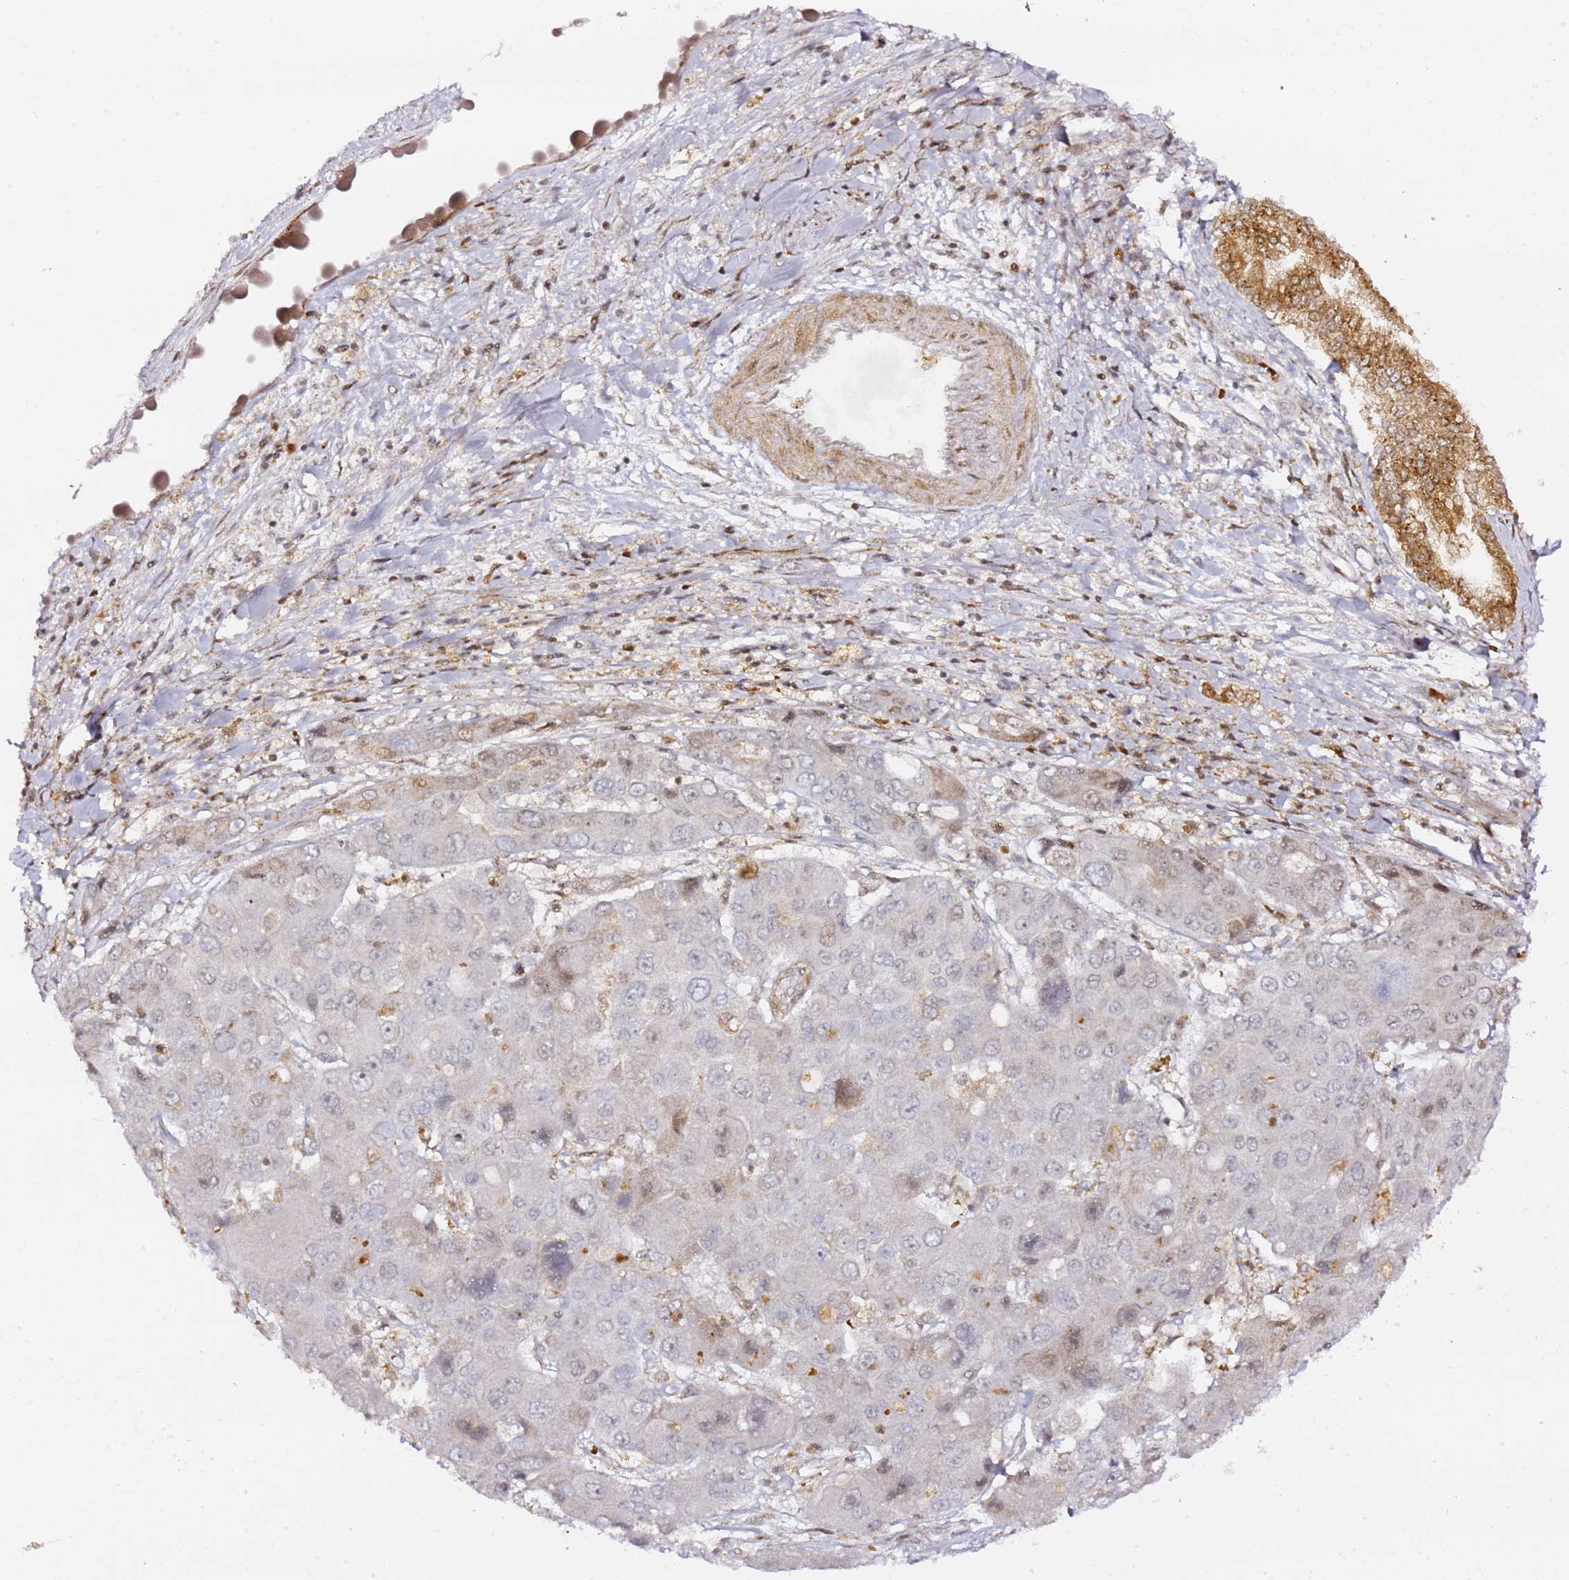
{"staining": {"intensity": "negative", "quantity": "none", "location": "none"}, "tissue": "liver cancer", "cell_type": "Tumor cells", "image_type": "cancer", "snomed": [{"axis": "morphology", "description": "Cholangiocarcinoma"}, {"axis": "topography", "description": "Liver"}], "caption": "This is an immunohistochemistry (IHC) image of cholangiocarcinoma (liver). There is no staining in tumor cells.", "gene": "GBP2", "patient": {"sex": "male", "age": 67}}